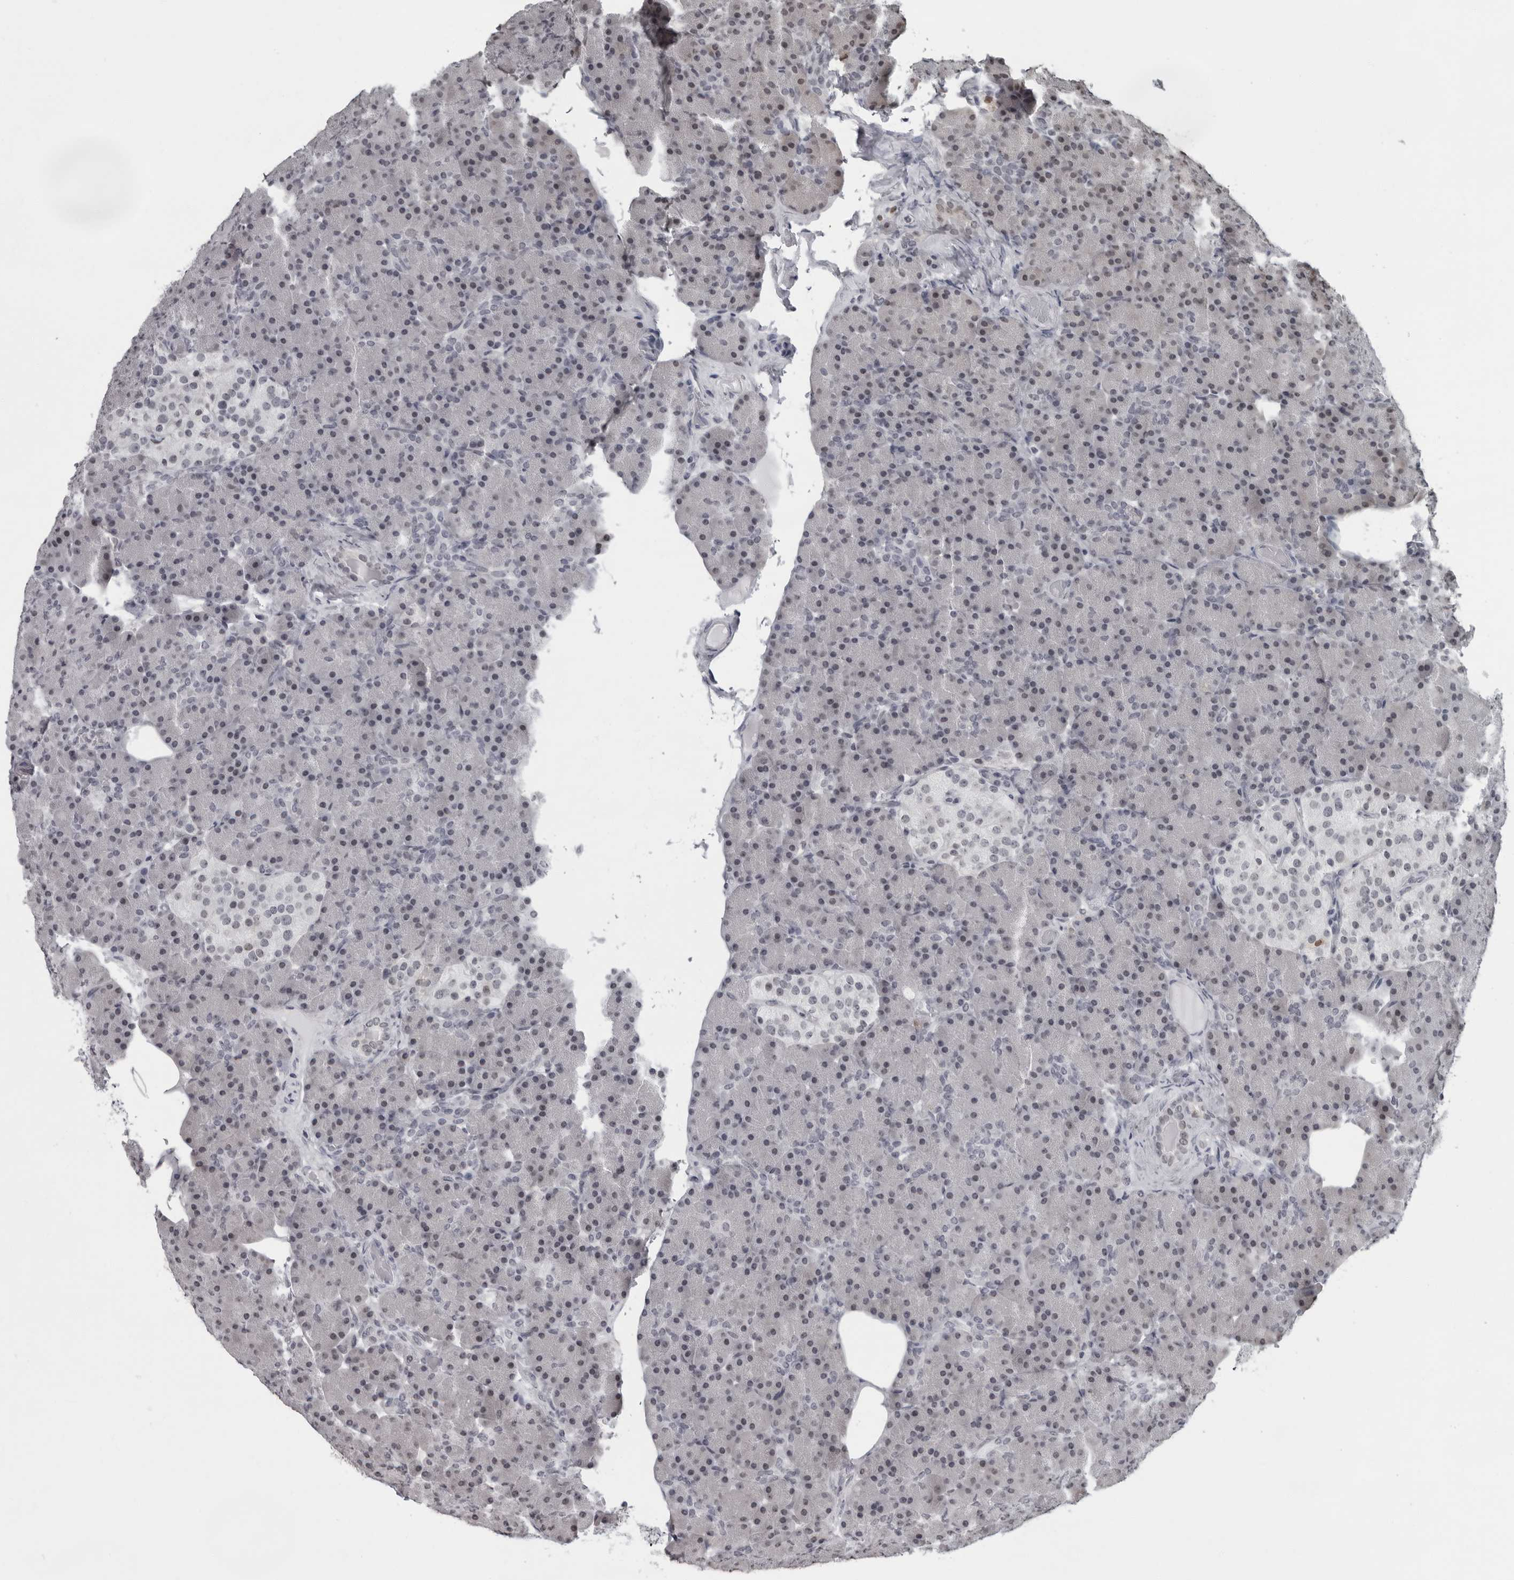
{"staining": {"intensity": "weak", "quantity": "25%-75%", "location": "nuclear"}, "tissue": "pancreas", "cell_type": "Exocrine glandular cells", "image_type": "normal", "snomed": [{"axis": "morphology", "description": "Normal tissue, NOS"}, {"axis": "topography", "description": "Pancreas"}], "caption": "About 25%-75% of exocrine glandular cells in unremarkable pancreas demonstrate weak nuclear protein staining as visualized by brown immunohistochemical staining.", "gene": "LZIC", "patient": {"sex": "female", "age": 43}}